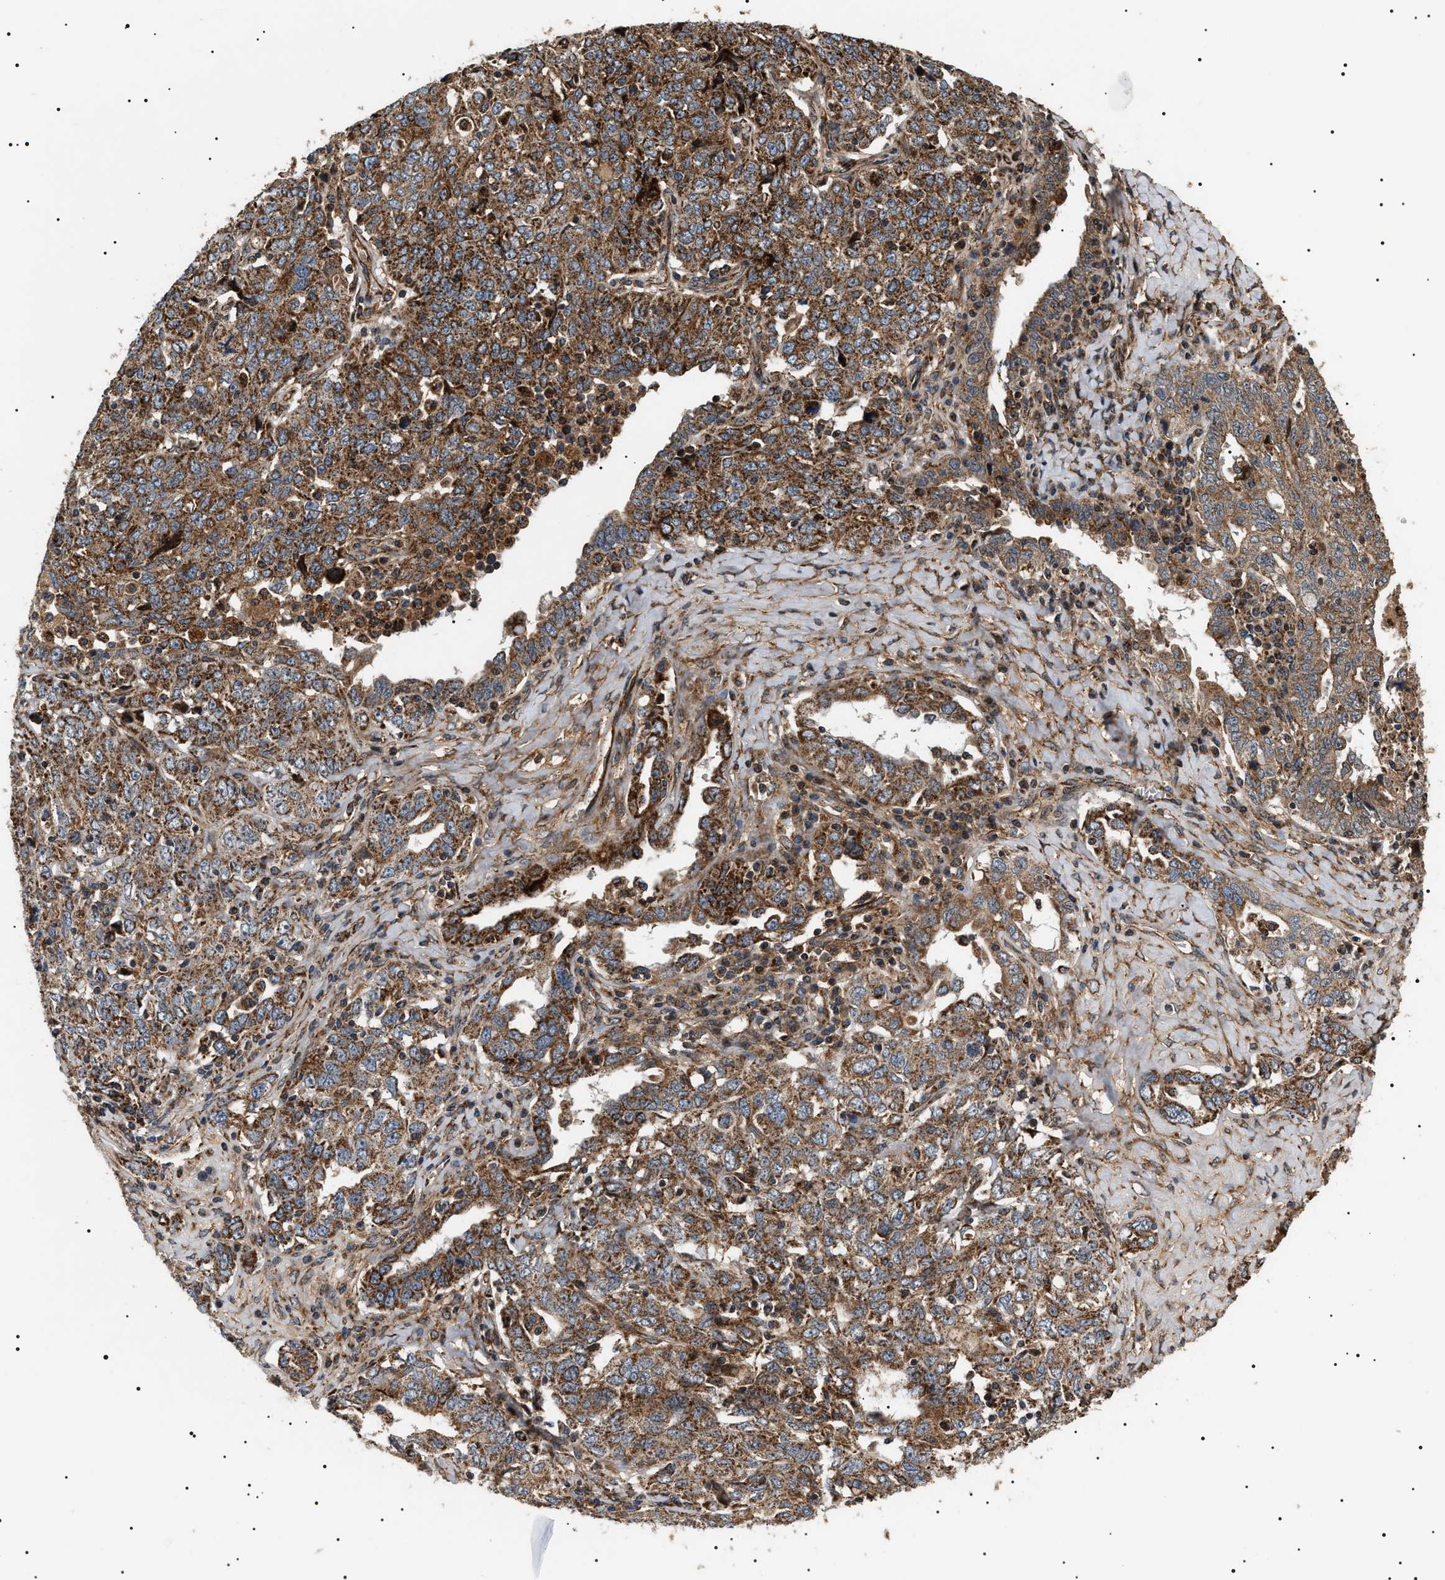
{"staining": {"intensity": "strong", "quantity": ">75%", "location": "cytoplasmic/membranous"}, "tissue": "ovarian cancer", "cell_type": "Tumor cells", "image_type": "cancer", "snomed": [{"axis": "morphology", "description": "Carcinoma, endometroid"}, {"axis": "topography", "description": "Ovary"}], "caption": "Brown immunohistochemical staining in human ovarian cancer shows strong cytoplasmic/membranous positivity in approximately >75% of tumor cells.", "gene": "ZBTB26", "patient": {"sex": "female", "age": 62}}